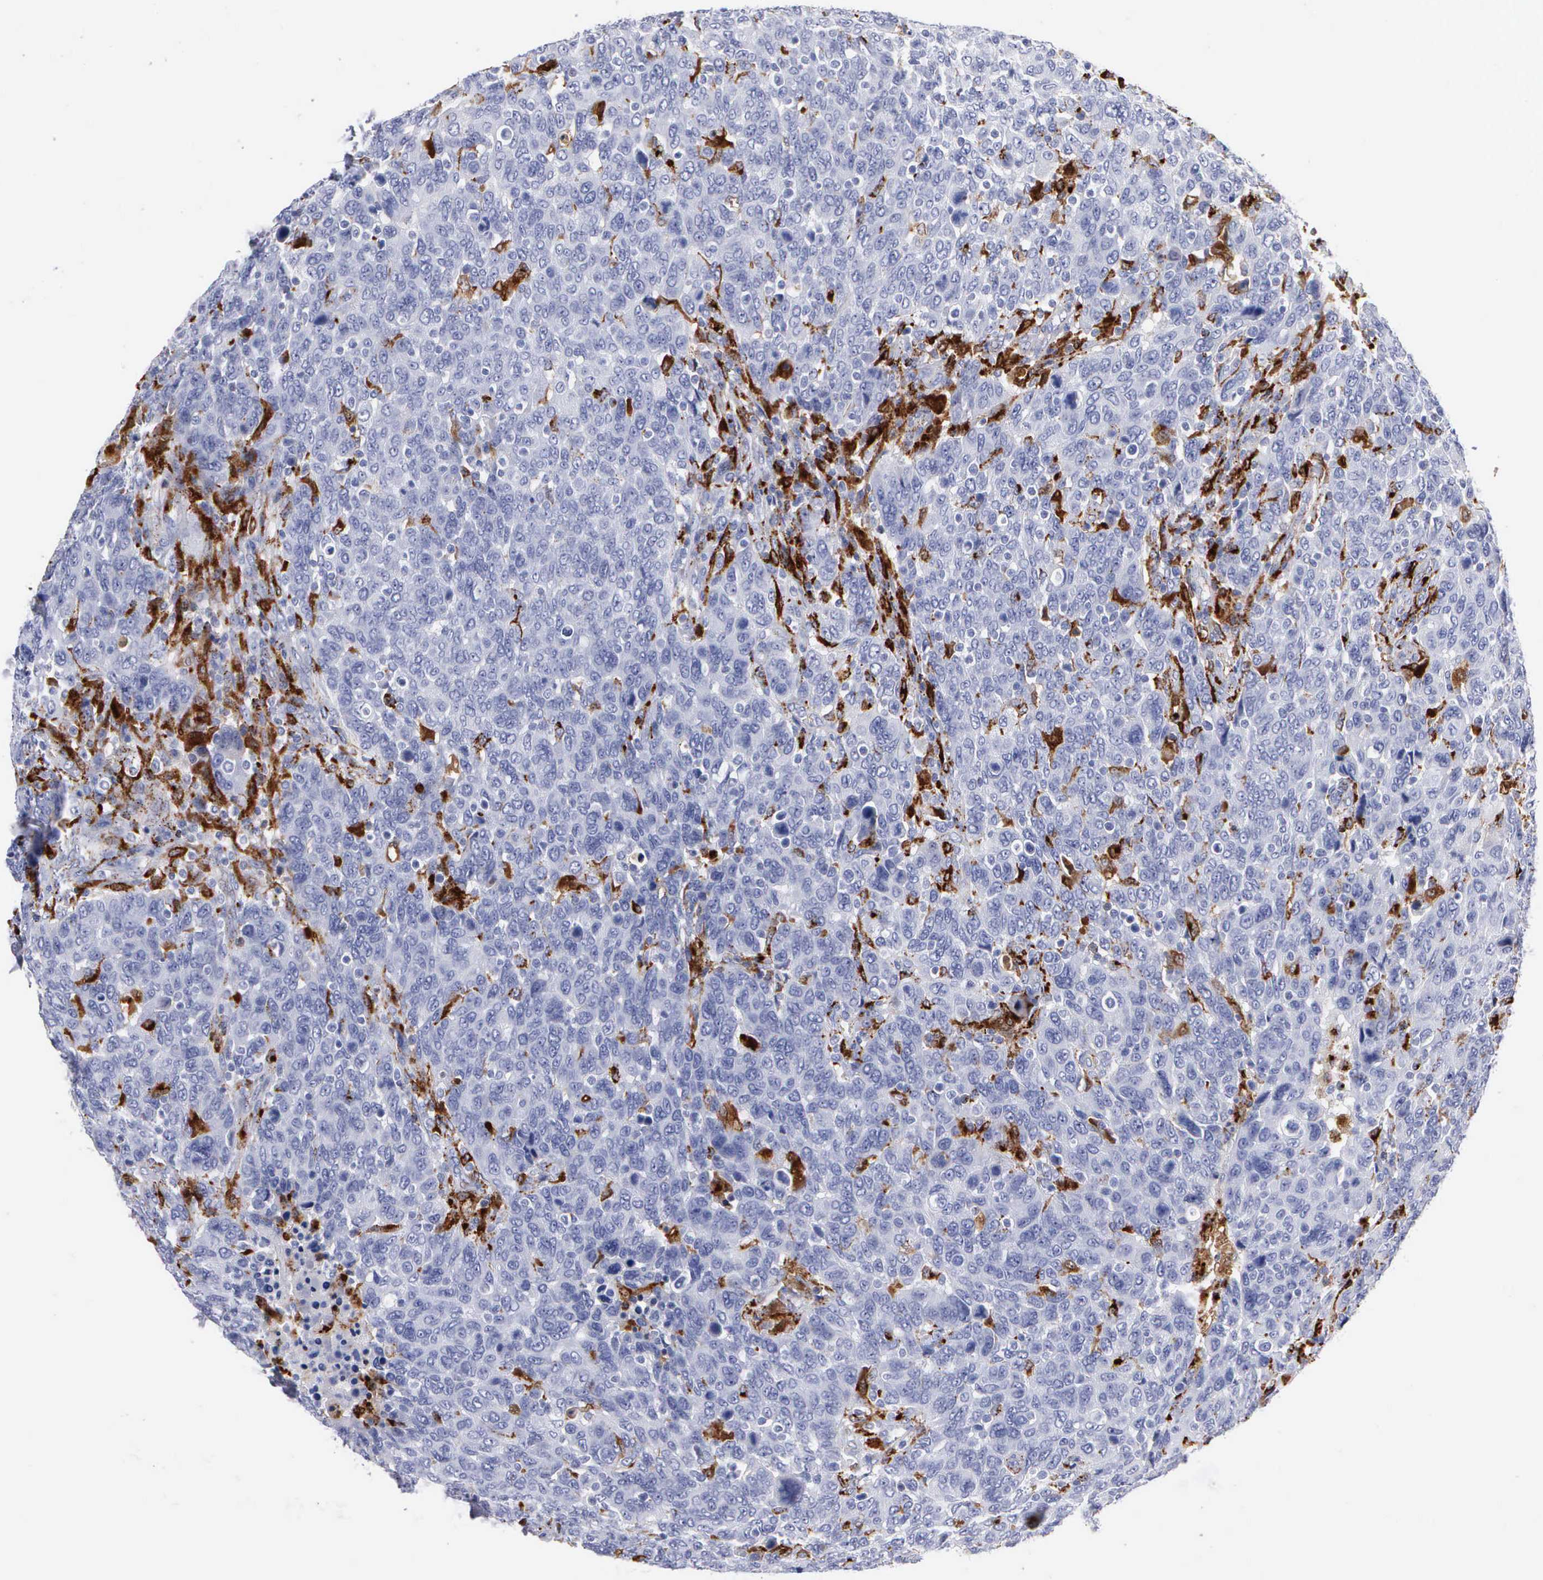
{"staining": {"intensity": "moderate", "quantity": "<25%", "location": "cytoplasmic/membranous"}, "tissue": "breast cancer", "cell_type": "Tumor cells", "image_type": "cancer", "snomed": [{"axis": "morphology", "description": "Duct carcinoma"}, {"axis": "topography", "description": "Breast"}], "caption": "IHC (DAB (3,3'-diaminobenzidine)) staining of human breast cancer exhibits moderate cytoplasmic/membranous protein positivity in about <25% of tumor cells. The protein is stained brown, and the nuclei are stained in blue (DAB (3,3'-diaminobenzidine) IHC with brightfield microscopy, high magnification).", "gene": "CTSH", "patient": {"sex": "female", "age": 37}}